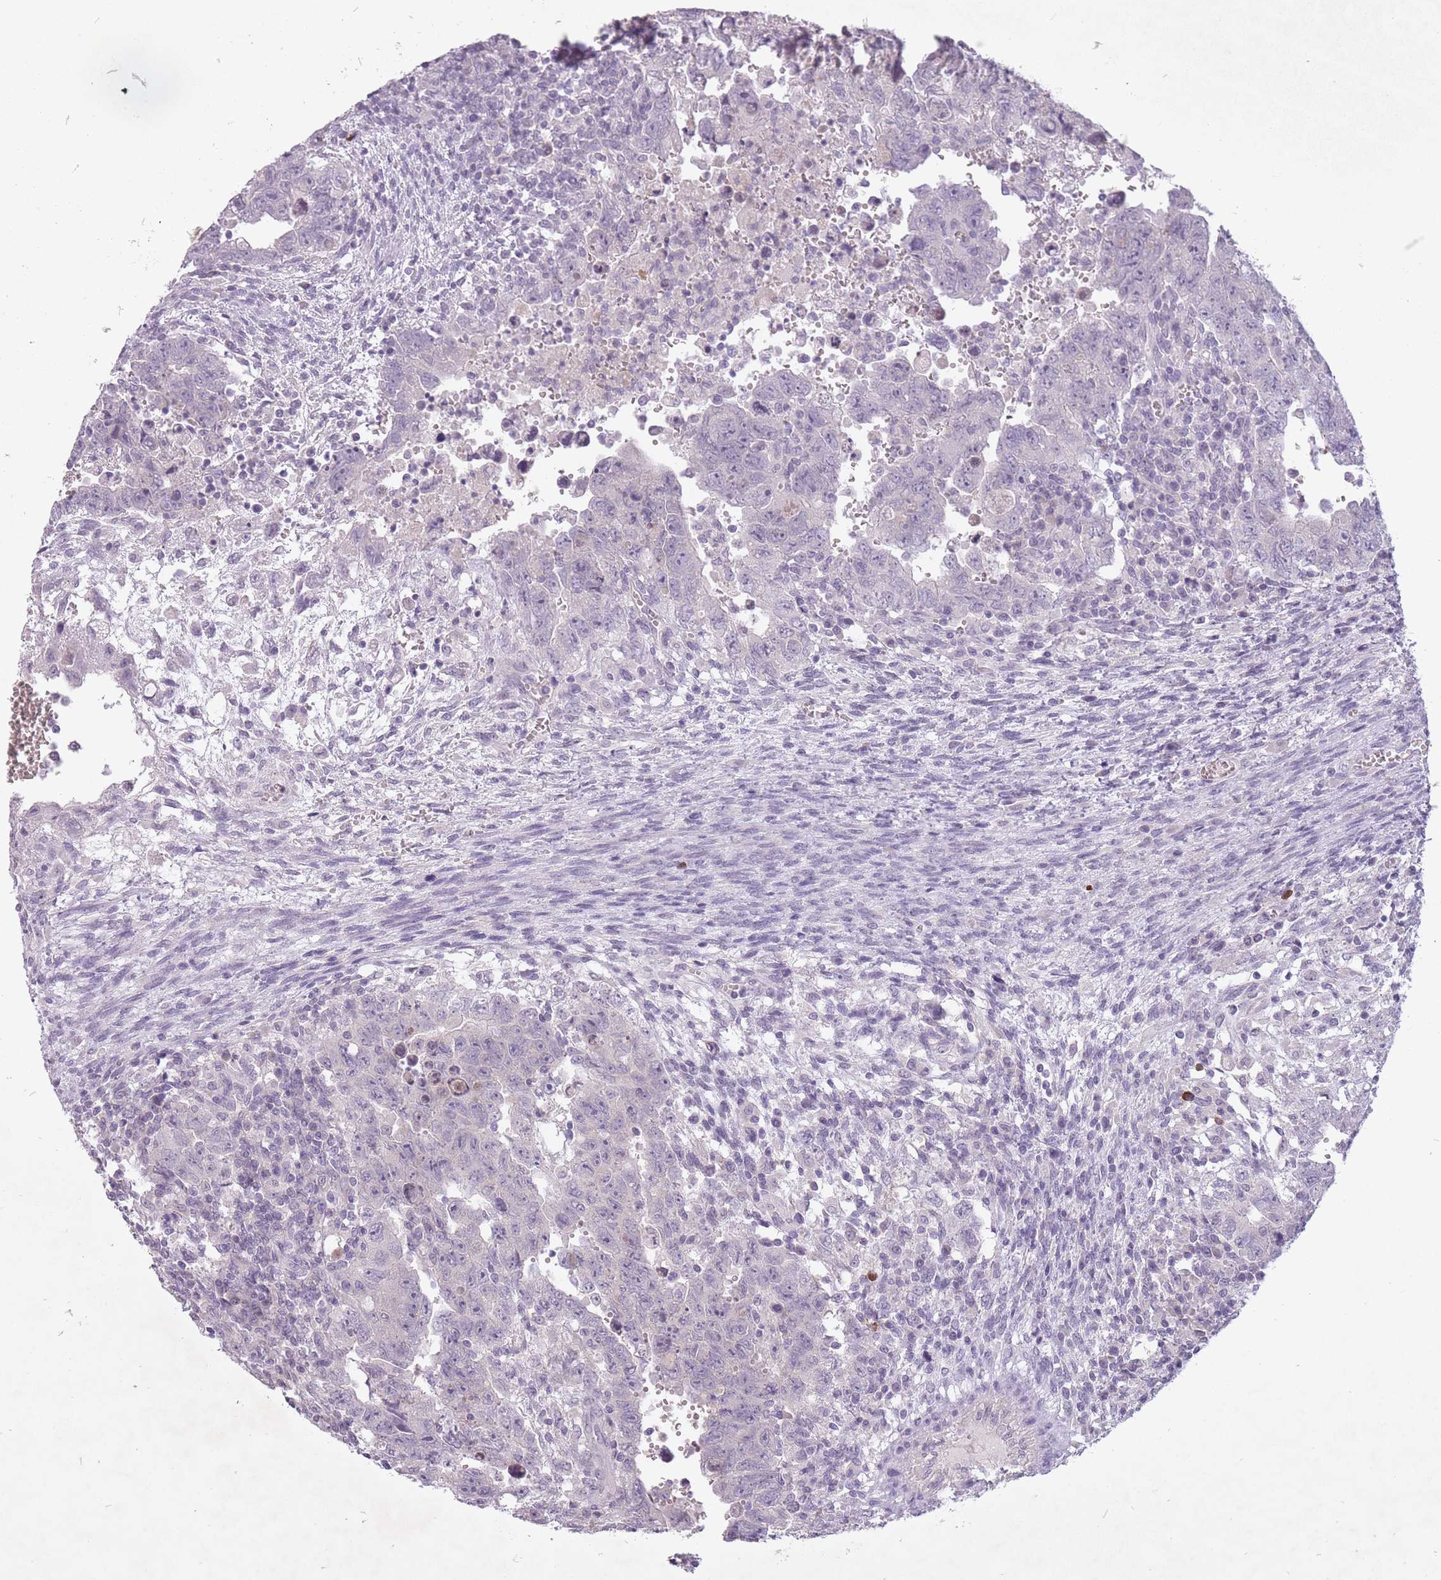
{"staining": {"intensity": "negative", "quantity": "none", "location": "none"}, "tissue": "testis cancer", "cell_type": "Tumor cells", "image_type": "cancer", "snomed": [{"axis": "morphology", "description": "Carcinoma, Embryonal, NOS"}, {"axis": "topography", "description": "Testis"}], "caption": "A photomicrograph of human testis embryonal carcinoma is negative for staining in tumor cells.", "gene": "FAM43B", "patient": {"sex": "male", "age": 28}}